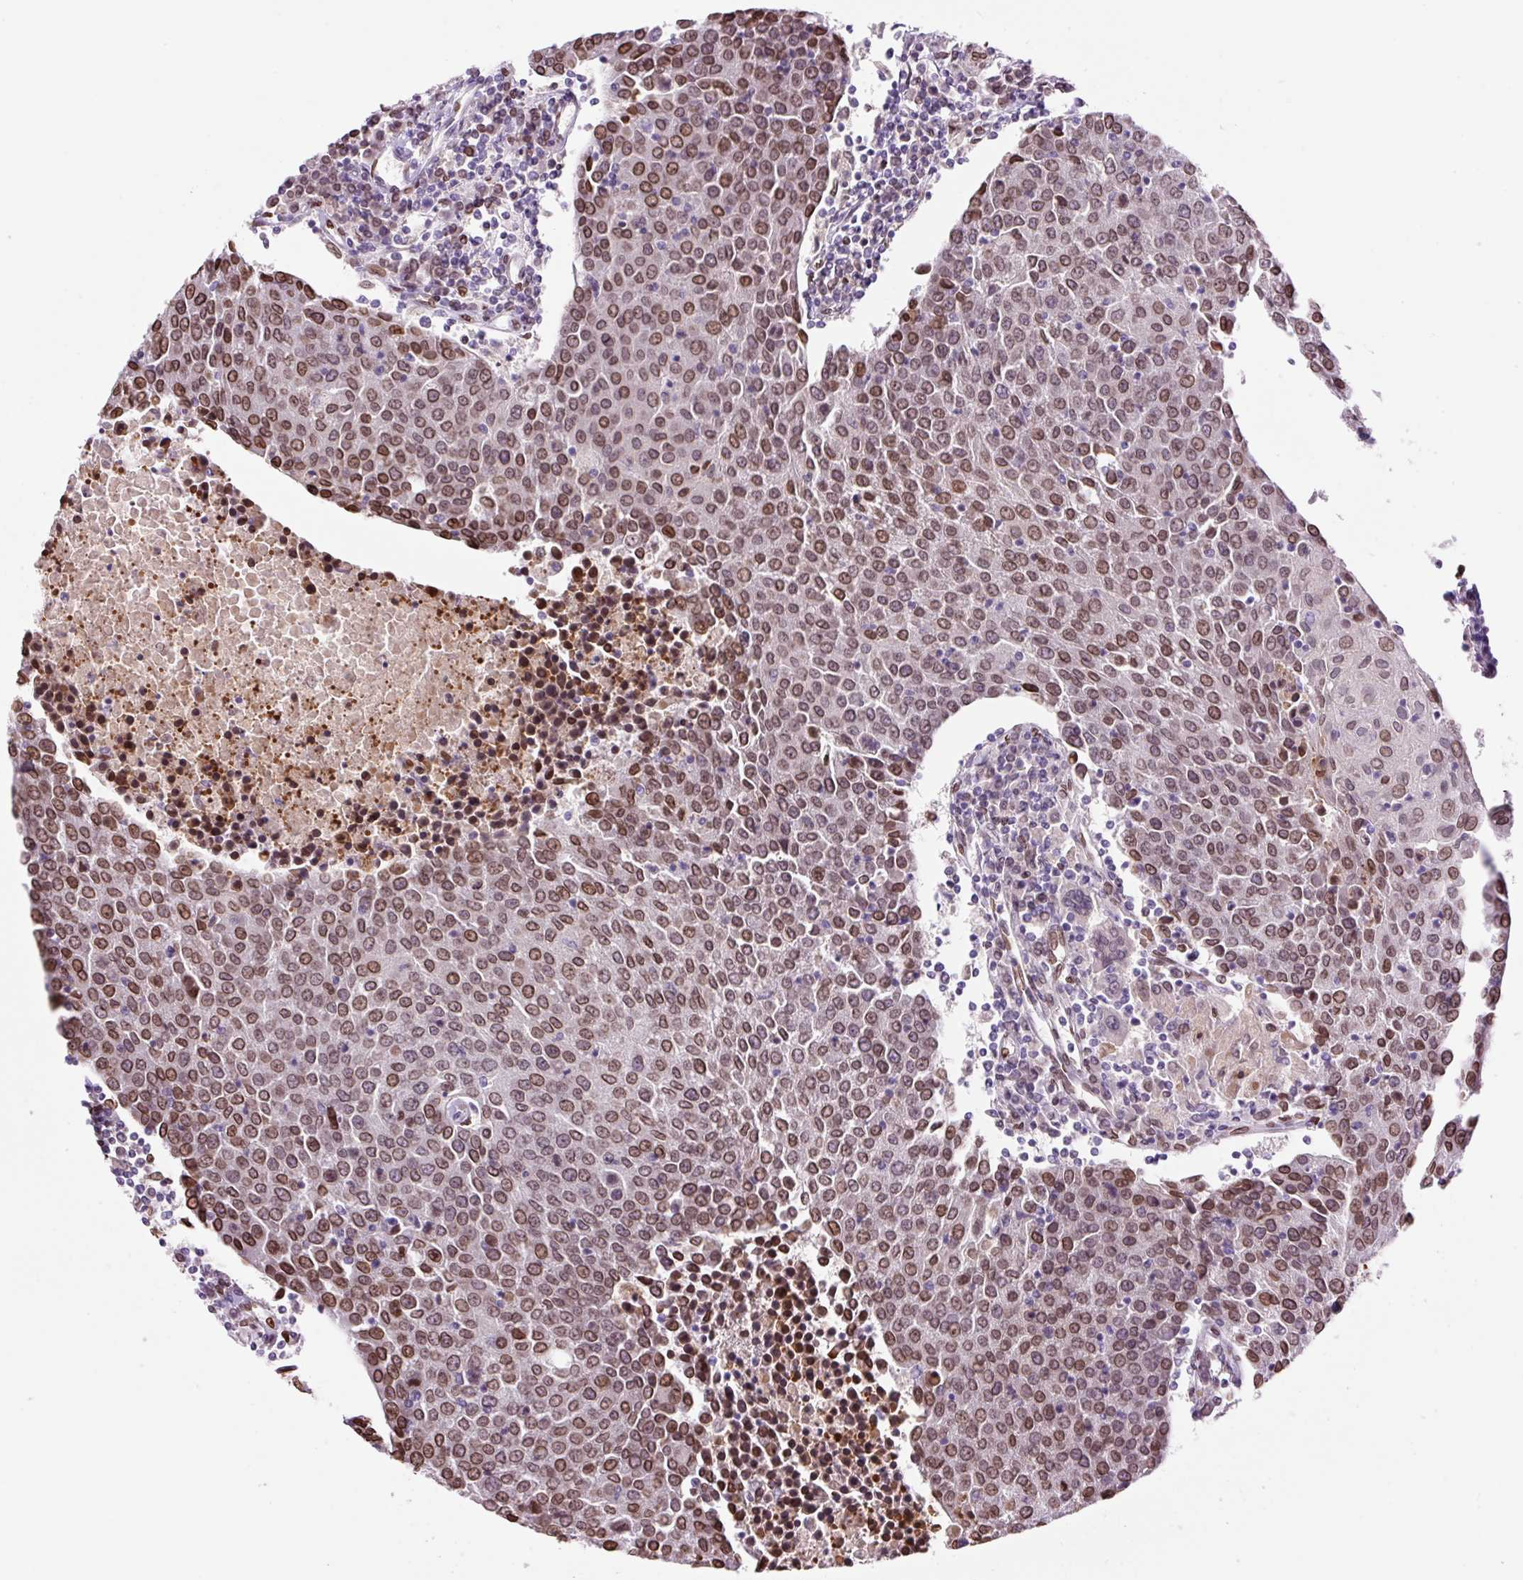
{"staining": {"intensity": "moderate", "quantity": ">75%", "location": "cytoplasmic/membranous,nuclear"}, "tissue": "urothelial cancer", "cell_type": "Tumor cells", "image_type": "cancer", "snomed": [{"axis": "morphology", "description": "Urothelial carcinoma, High grade"}, {"axis": "topography", "description": "Urinary bladder"}], "caption": "The image shows staining of high-grade urothelial carcinoma, revealing moderate cytoplasmic/membranous and nuclear protein positivity (brown color) within tumor cells.", "gene": "ZNF224", "patient": {"sex": "female", "age": 85}}